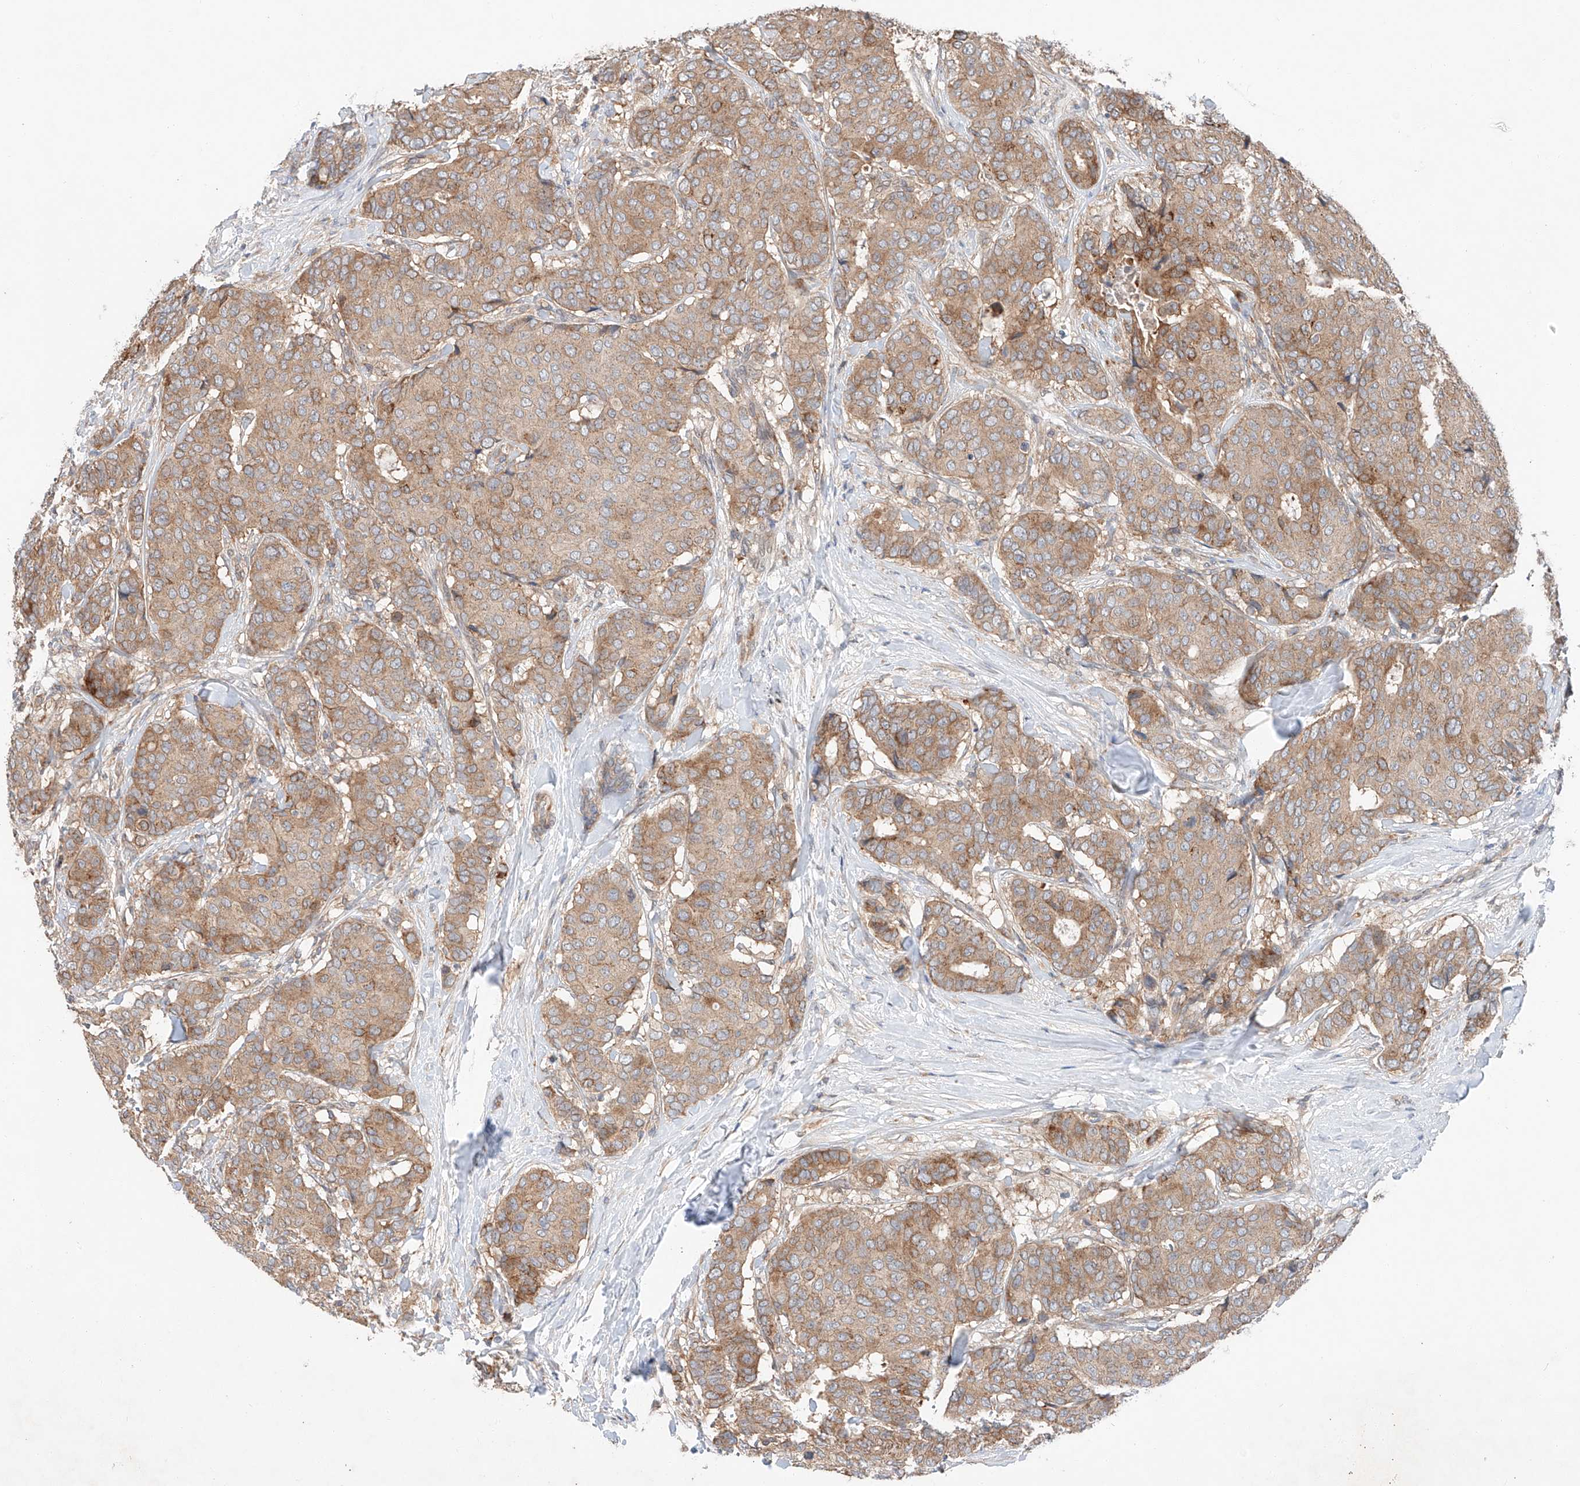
{"staining": {"intensity": "moderate", "quantity": ">75%", "location": "cytoplasmic/membranous"}, "tissue": "breast cancer", "cell_type": "Tumor cells", "image_type": "cancer", "snomed": [{"axis": "morphology", "description": "Duct carcinoma"}, {"axis": "topography", "description": "Breast"}], "caption": "High-magnification brightfield microscopy of breast cancer (invasive ductal carcinoma) stained with DAB (brown) and counterstained with hematoxylin (blue). tumor cells exhibit moderate cytoplasmic/membranous positivity is present in approximately>75% of cells.", "gene": "RUSC1", "patient": {"sex": "female", "age": 75}}